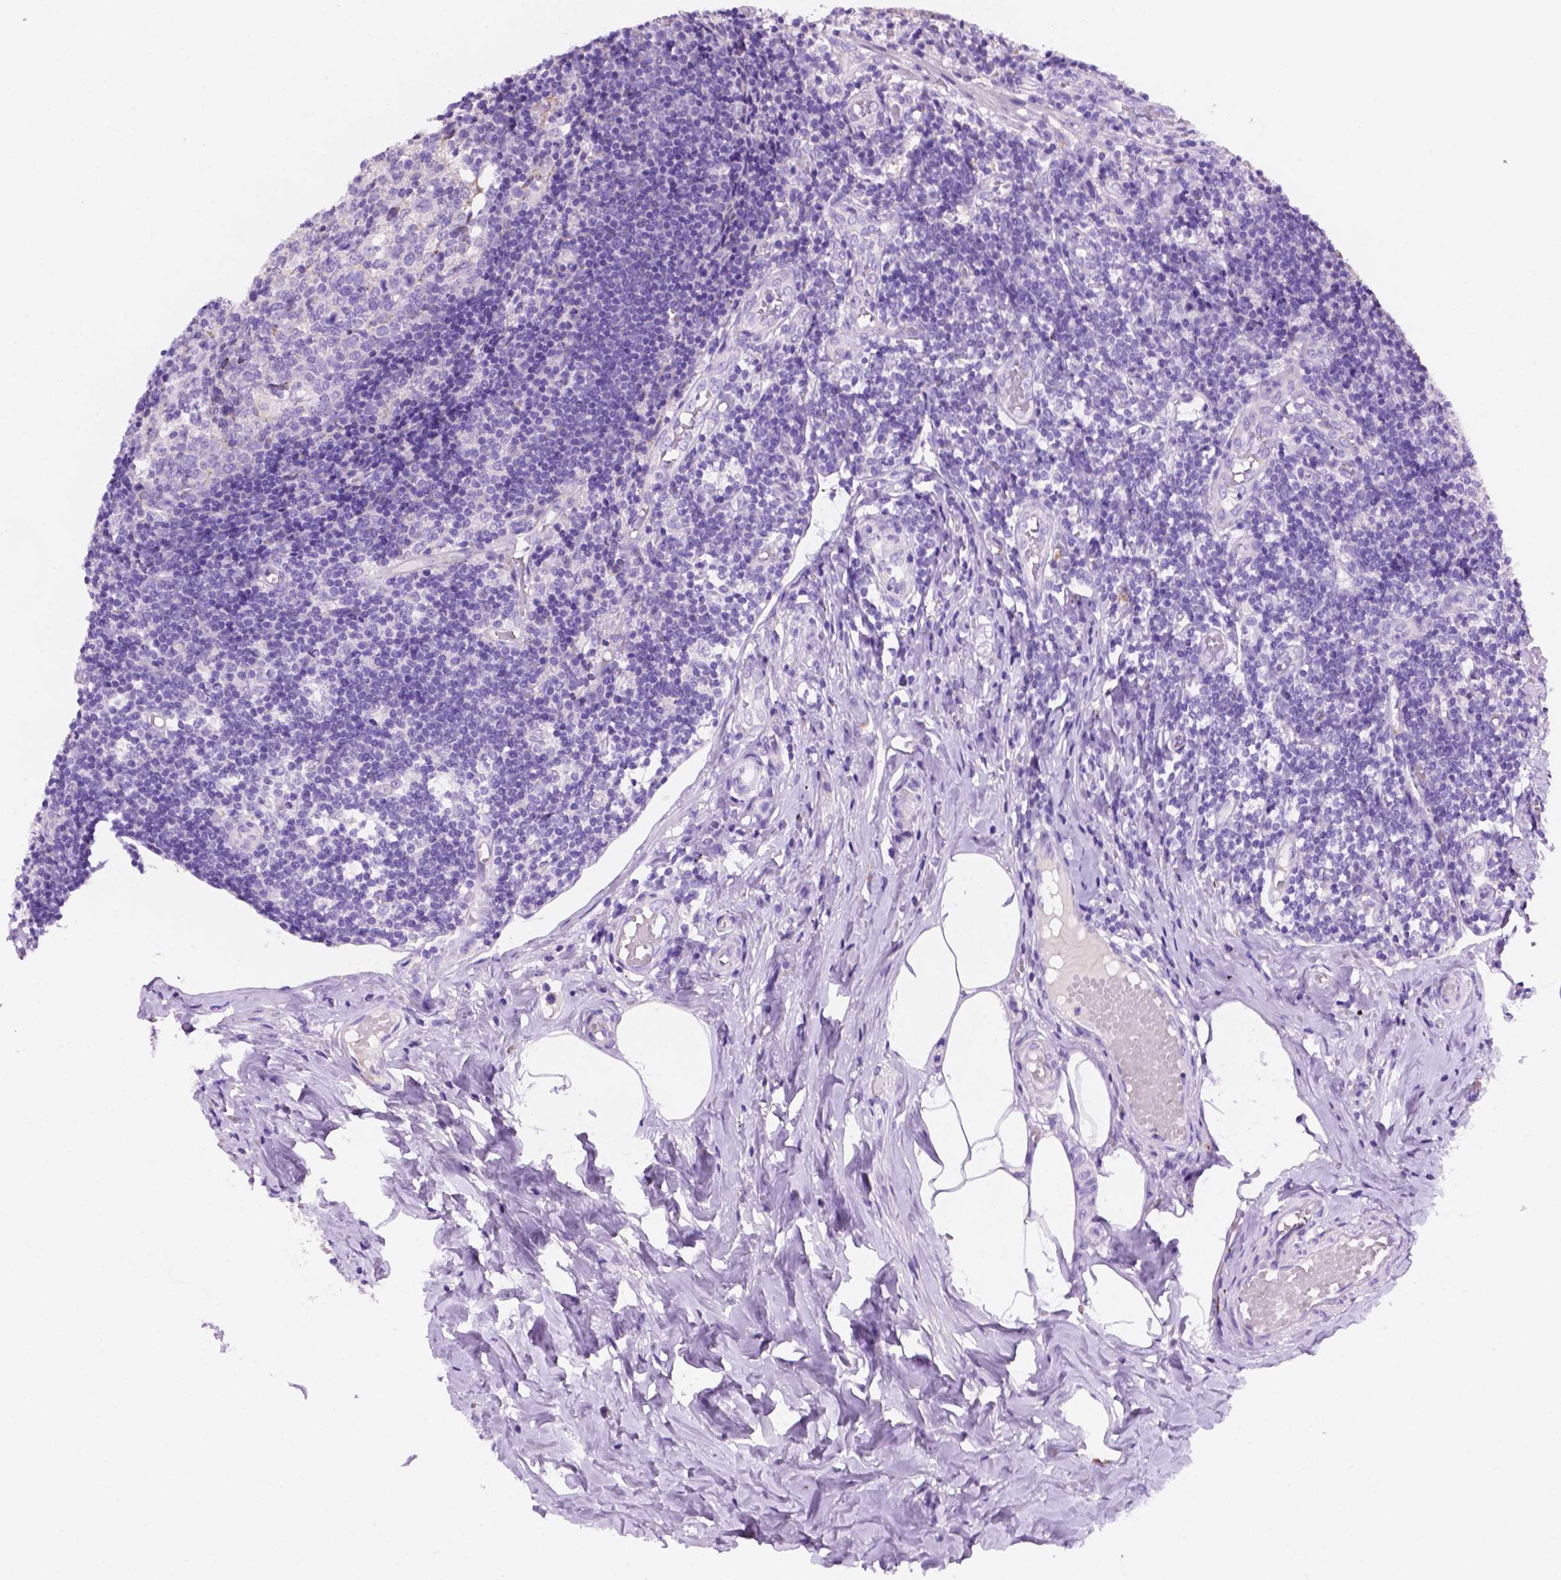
{"staining": {"intensity": "moderate", "quantity": "25%-75%", "location": "cytoplasmic/membranous"}, "tissue": "appendix", "cell_type": "Glandular cells", "image_type": "normal", "snomed": [{"axis": "morphology", "description": "Normal tissue, NOS"}, {"axis": "topography", "description": "Appendix"}], "caption": "A high-resolution histopathology image shows immunohistochemistry (IHC) staining of unremarkable appendix, which reveals moderate cytoplasmic/membranous staining in about 25%-75% of glandular cells.", "gene": "CEACAM7", "patient": {"sex": "female", "age": 32}}